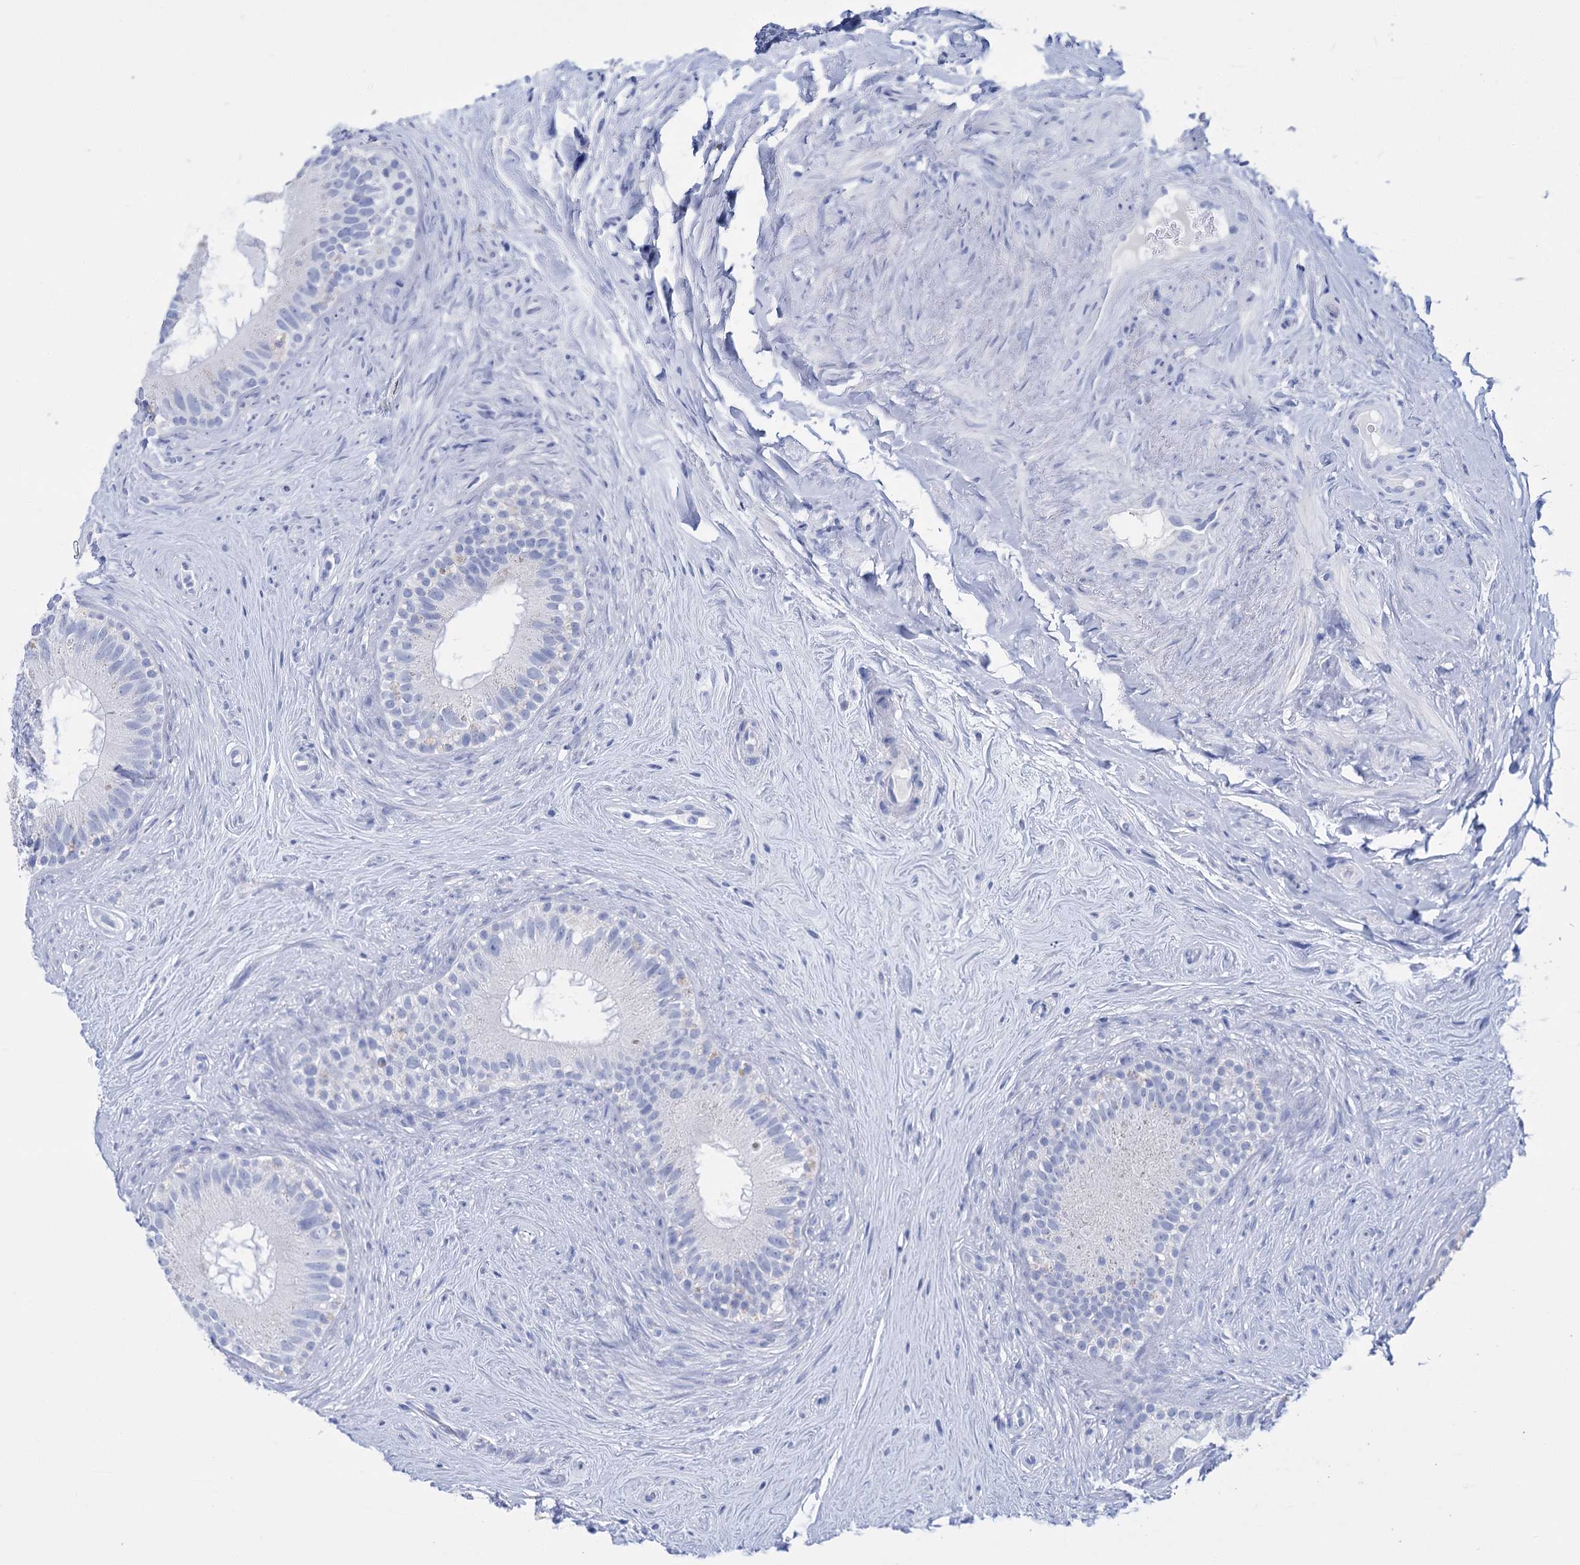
{"staining": {"intensity": "negative", "quantity": "none", "location": "none"}, "tissue": "epididymis", "cell_type": "Glandular cells", "image_type": "normal", "snomed": [{"axis": "morphology", "description": "Normal tissue, NOS"}, {"axis": "topography", "description": "Epididymis"}], "caption": "This is a micrograph of immunohistochemistry staining of normal epididymis, which shows no positivity in glandular cells.", "gene": "FBXW12", "patient": {"sex": "male", "age": 84}}